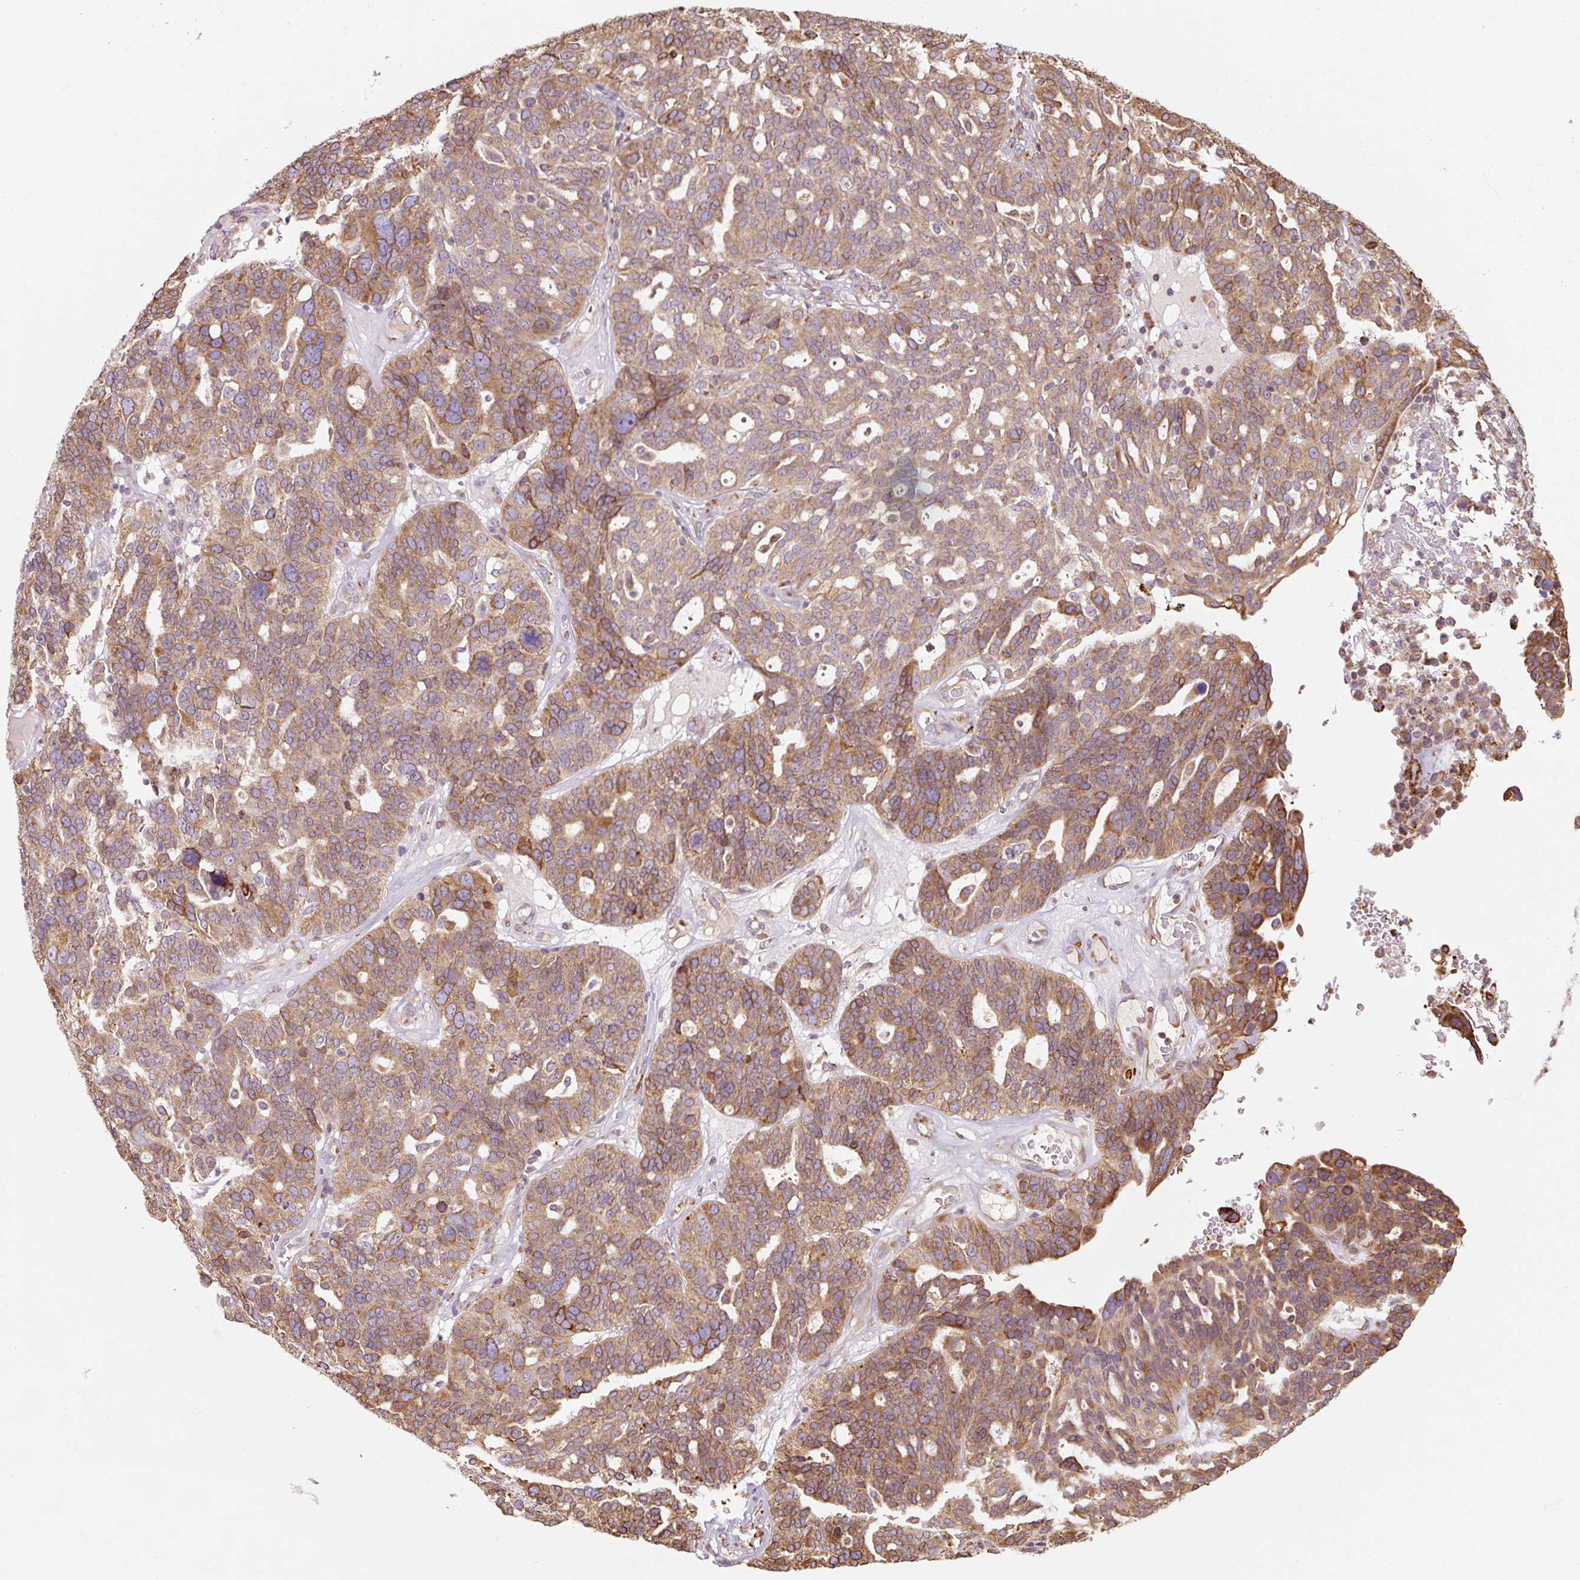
{"staining": {"intensity": "moderate", "quantity": ">75%", "location": "cytoplasmic/membranous"}, "tissue": "ovarian cancer", "cell_type": "Tumor cells", "image_type": "cancer", "snomed": [{"axis": "morphology", "description": "Cystadenocarcinoma, serous, NOS"}, {"axis": "topography", "description": "Ovary"}], "caption": "Immunohistochemical staining of ovarian serous cystadenocarcinoma exhibits medium levels of moderate cytoplasmic/membranous protein expression in approximately >75% of tumor cells.", "gene": "PRKCSH", "patient": {"sex": "female", "age": 59}}